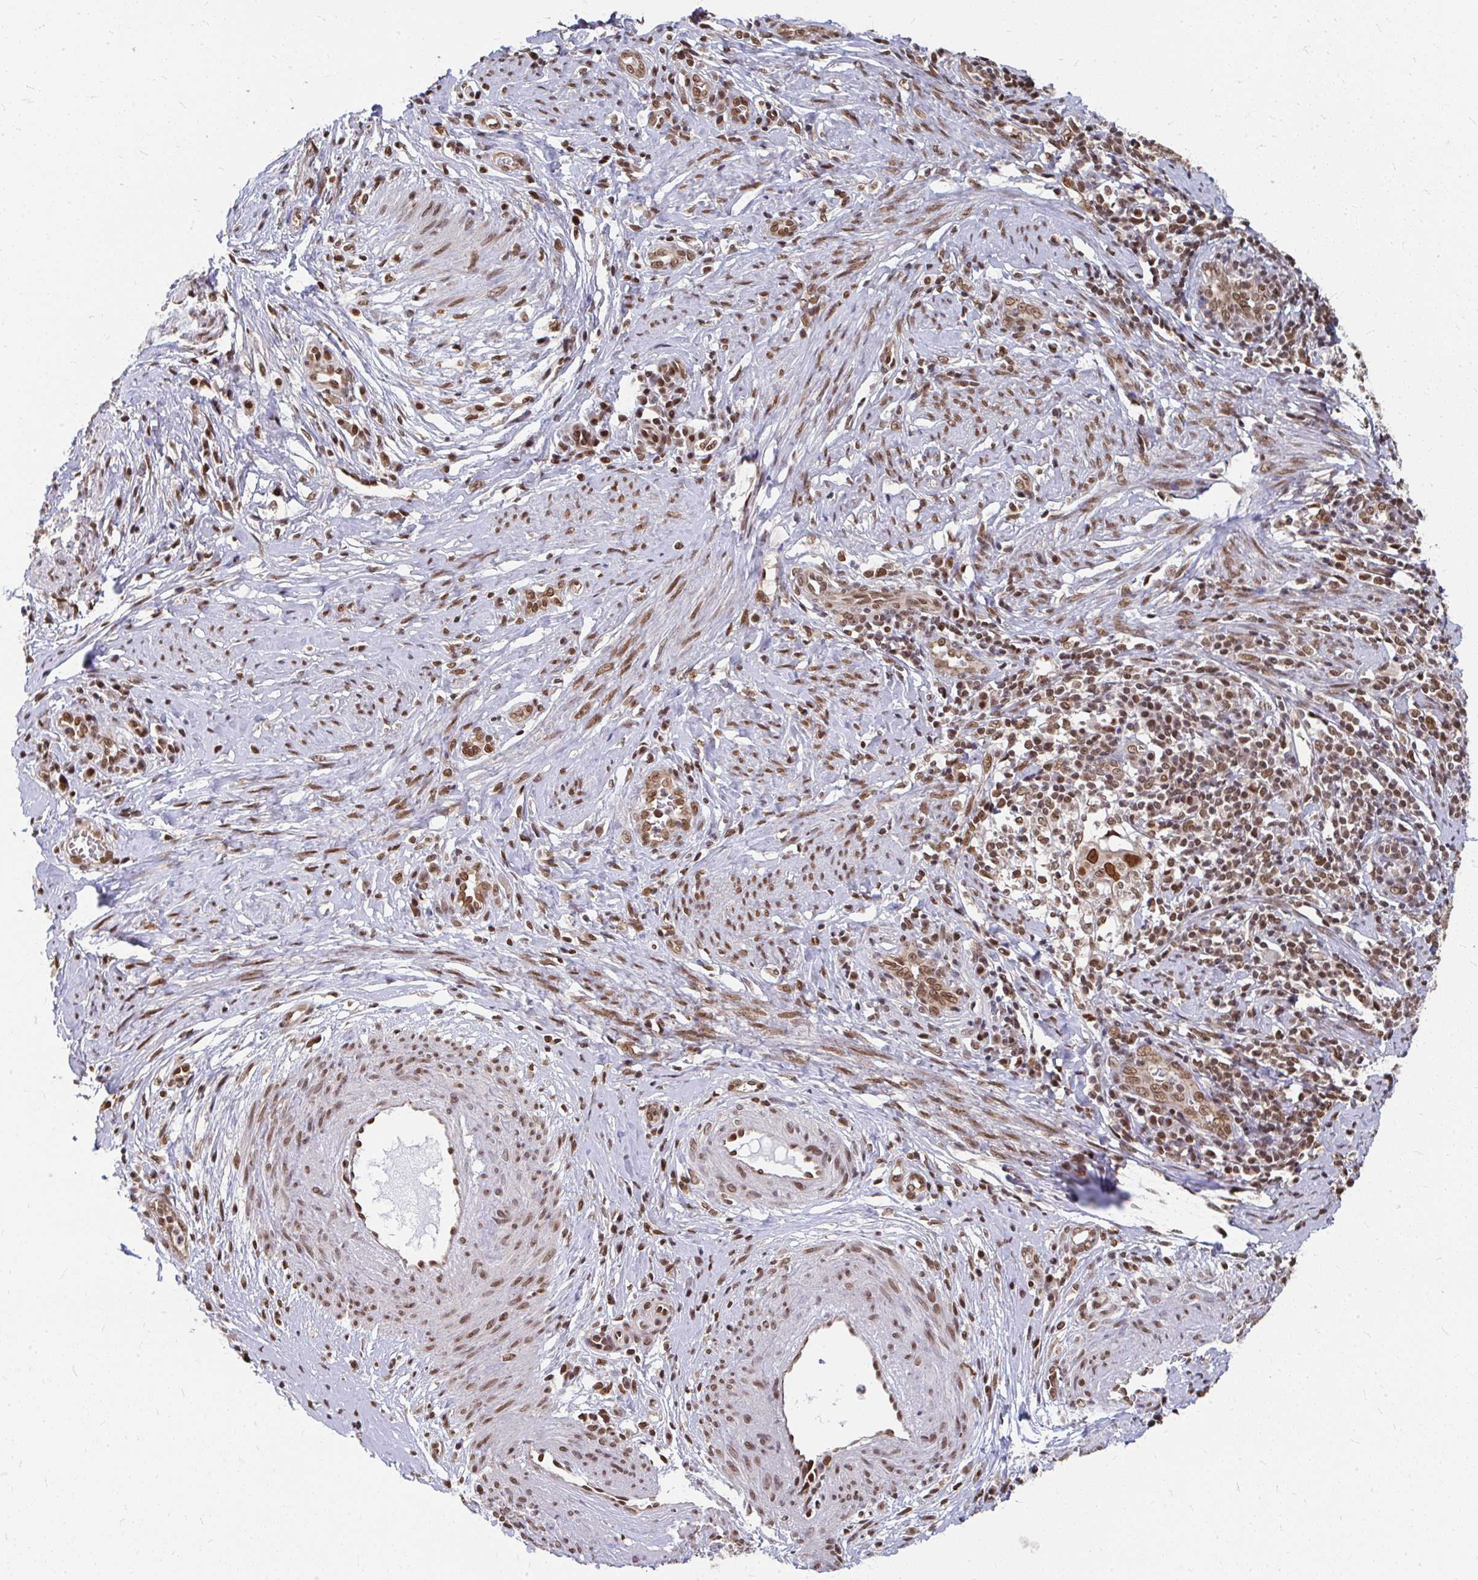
{"staining": {"intensity": "moderate", "quantity": ">75%", "location": "cytoplasmic/membranous,nuclear"}, "tissue": "cervical cancer", "cell_type": "Tumor cells", "image_type": "cancer", "snomed": [{"axis": "morphology", "description": "Normal tissue, NOS"}, {"axis": "morphology", "description": "Squamous cell carcinoma, NOS"}, {"axis": "topography", "description": "Cervix"}], "caption": "This photomicrograph reveals immunohistochemistry staining of cervical squamous cell carcinoma, with medium moderate cytoplasmic/membranous and nuclear staining in about >75% of tumor cells.", "gene": "XPO1", "patient": {"sex": "female", "age": 31}}